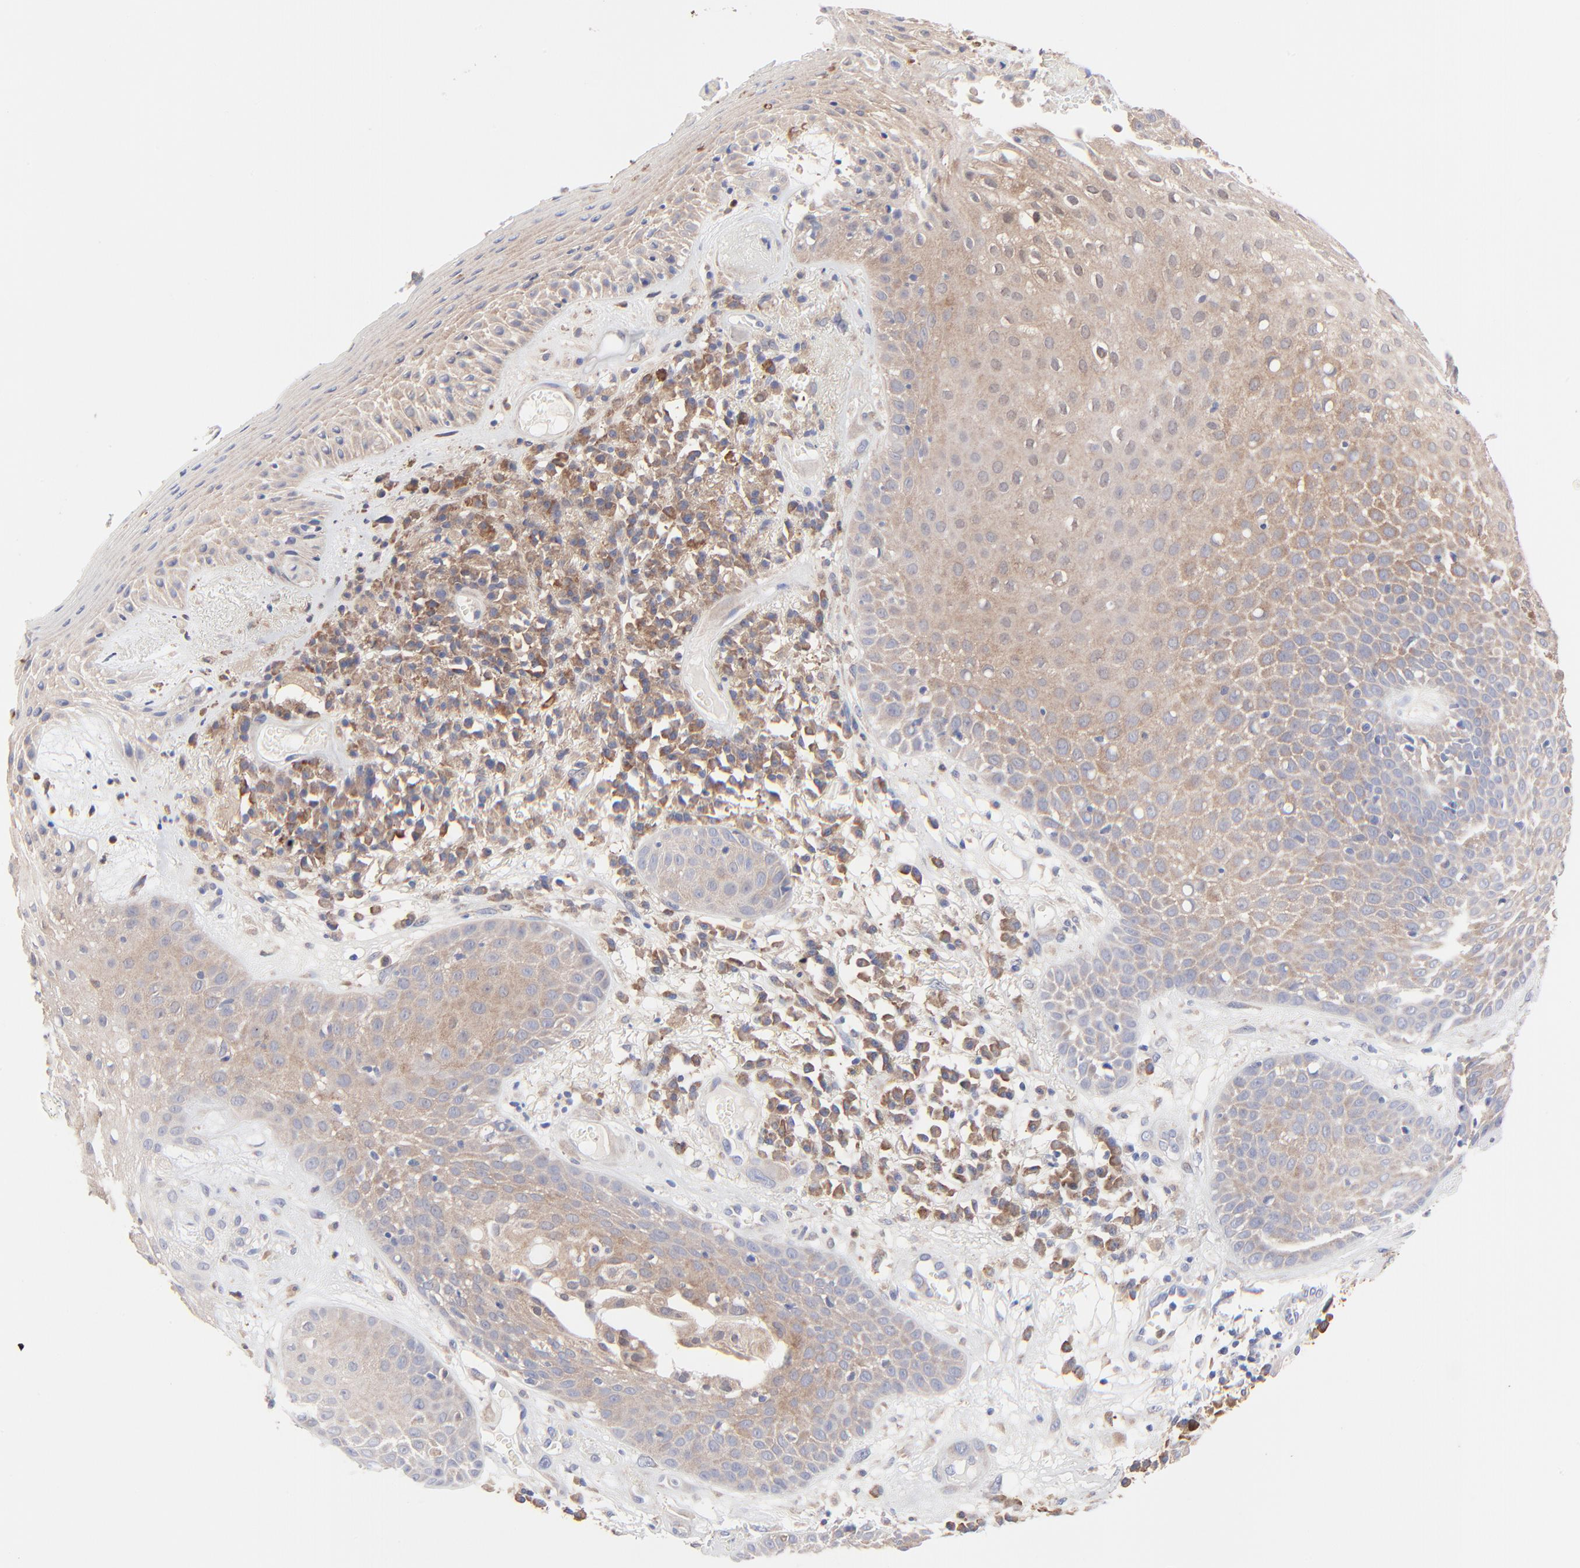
{"staining": {"intensity": "moderate", "quantity": ">75%", "location": "cytoplasmic/membranous"}, "tissue": "skin cancer", "cell_type": "Tumor cells", "image_type": "cancer", "snomed": [{"axis": "morphology", "description": "Squamous cell carcinoma, NOS"}, {"axis": "topography", "description": "Skin"}], "caption": "Brown immunohistochemical staining in human skin squamous cell carcinoma exhibits moderate cytoplasmic/membranous positivity in about >75% of tumor cells.", "gene": "PPFIBP2", "patient": {"sex": "male", "age": 65}}